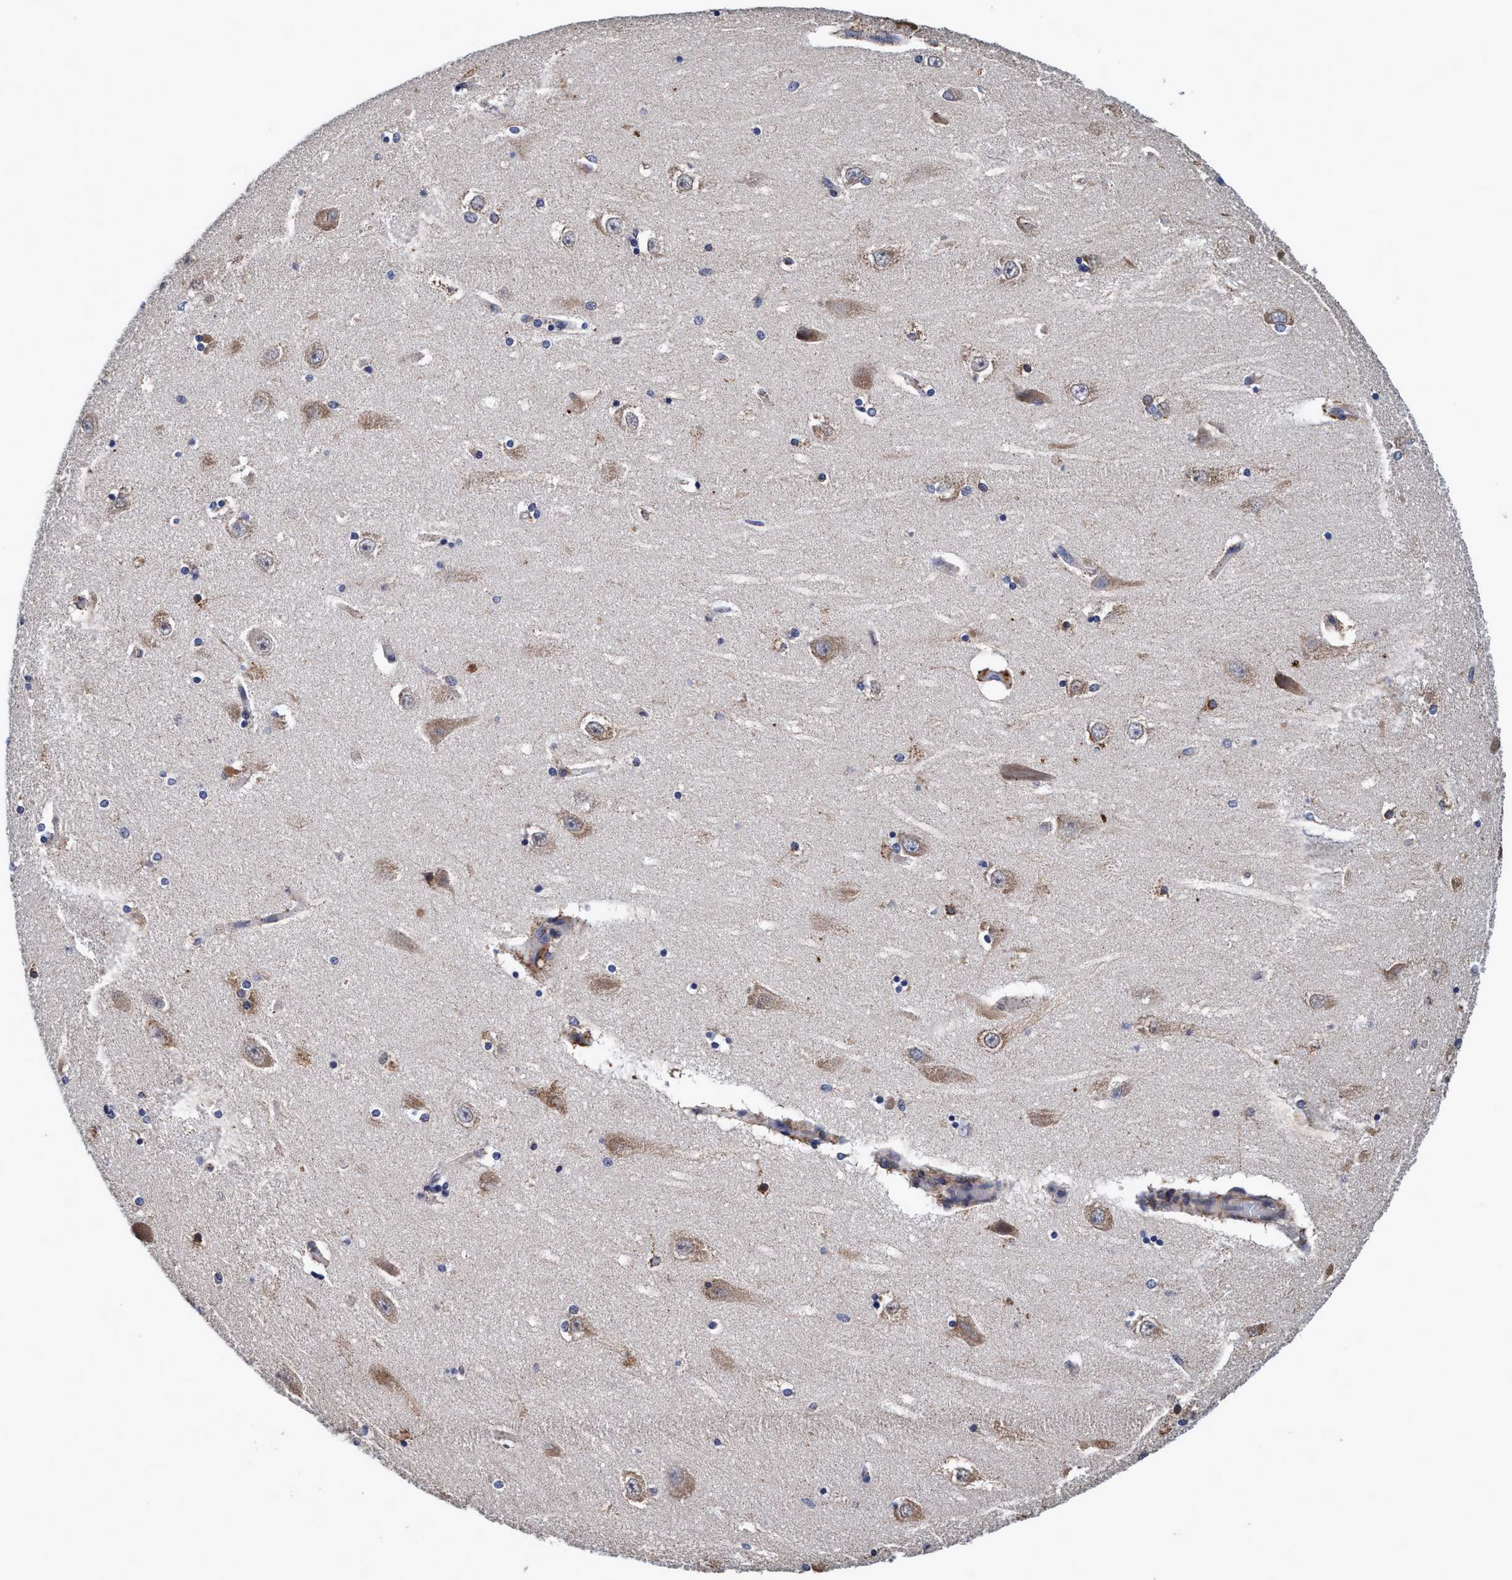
{"staining": {"intensity": "weak", "quantity": "25%-75%", "location": "cytoplasmic/membranous"}, "tissue": "hippocampus", "cell_type": "Glial cells", "image_type": "normal", "snomed": [{"axis": "morphology", "description": "Normal tissue, NOS"}, {"axis": "topography", "description": "Hippocampus"}], "caption": "Hippocampus stained with immunohistochemistry (IHC) displays weak cytoplasmic/membranous staining in approximately 25%-75% of glial cells.", "gene": "CALCOCO2", "patient": {"sex": "female", "age": 54}}